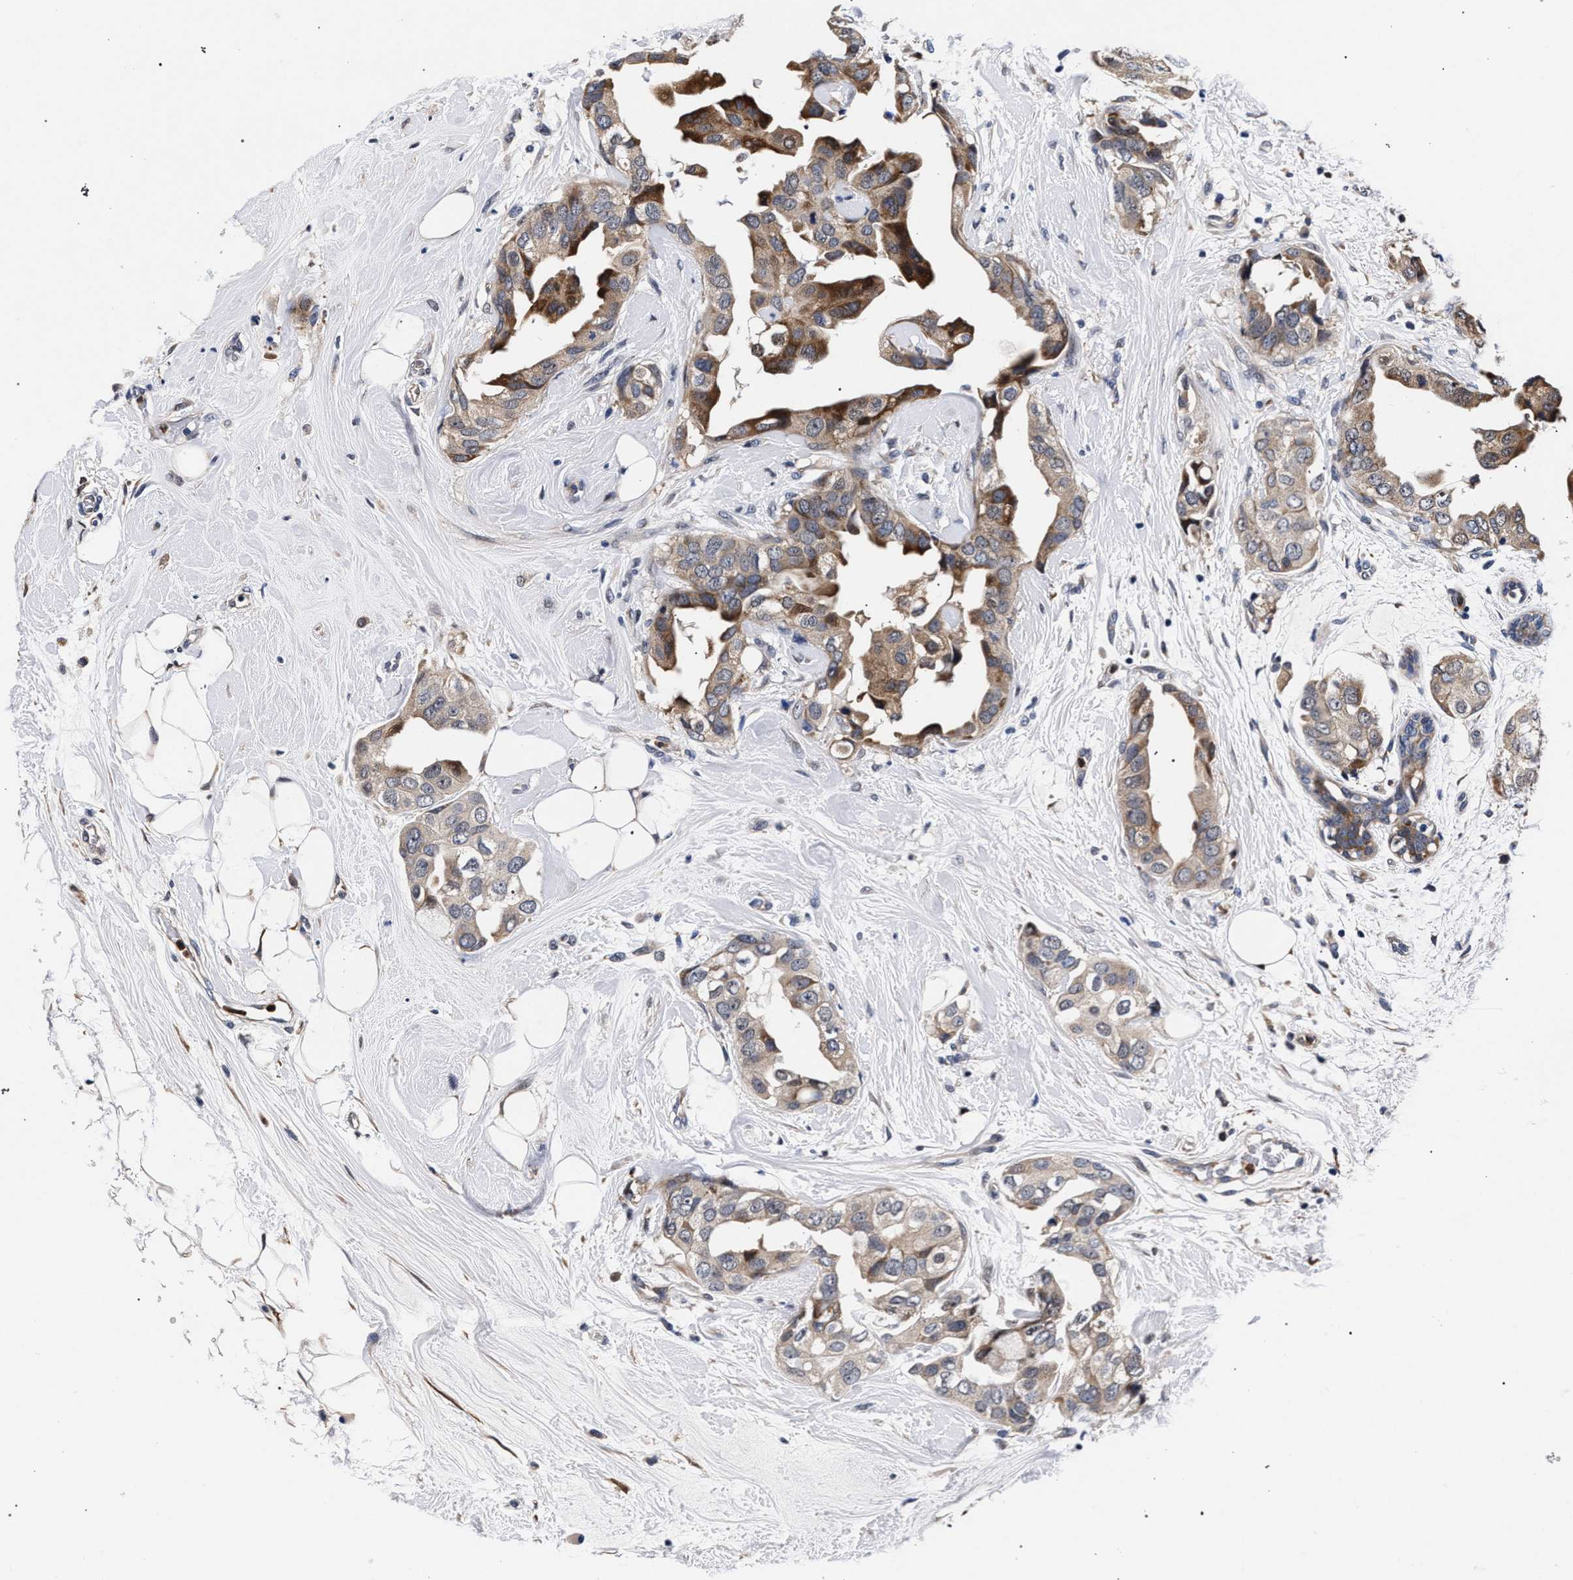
{"staining": {"intensity": "moderate", "quantity": ">75%", "location": "cytoplasmic/membranous"}, "tissue": "breast cancer", "cell_type": "Tumor cells", "image_type": "cancer", "snomed": [{"axis": "morphology", "description": "Duct carcinoma"}, {"axis": "topography", "description": "Breast"}], "caption": "Human infiltrating ductal carcinoma (breast) stained with a protein marker displays moderate staining in tumor cells.", "gene": "ZNF462", "patient": {"sex": "female", "age": 40}}